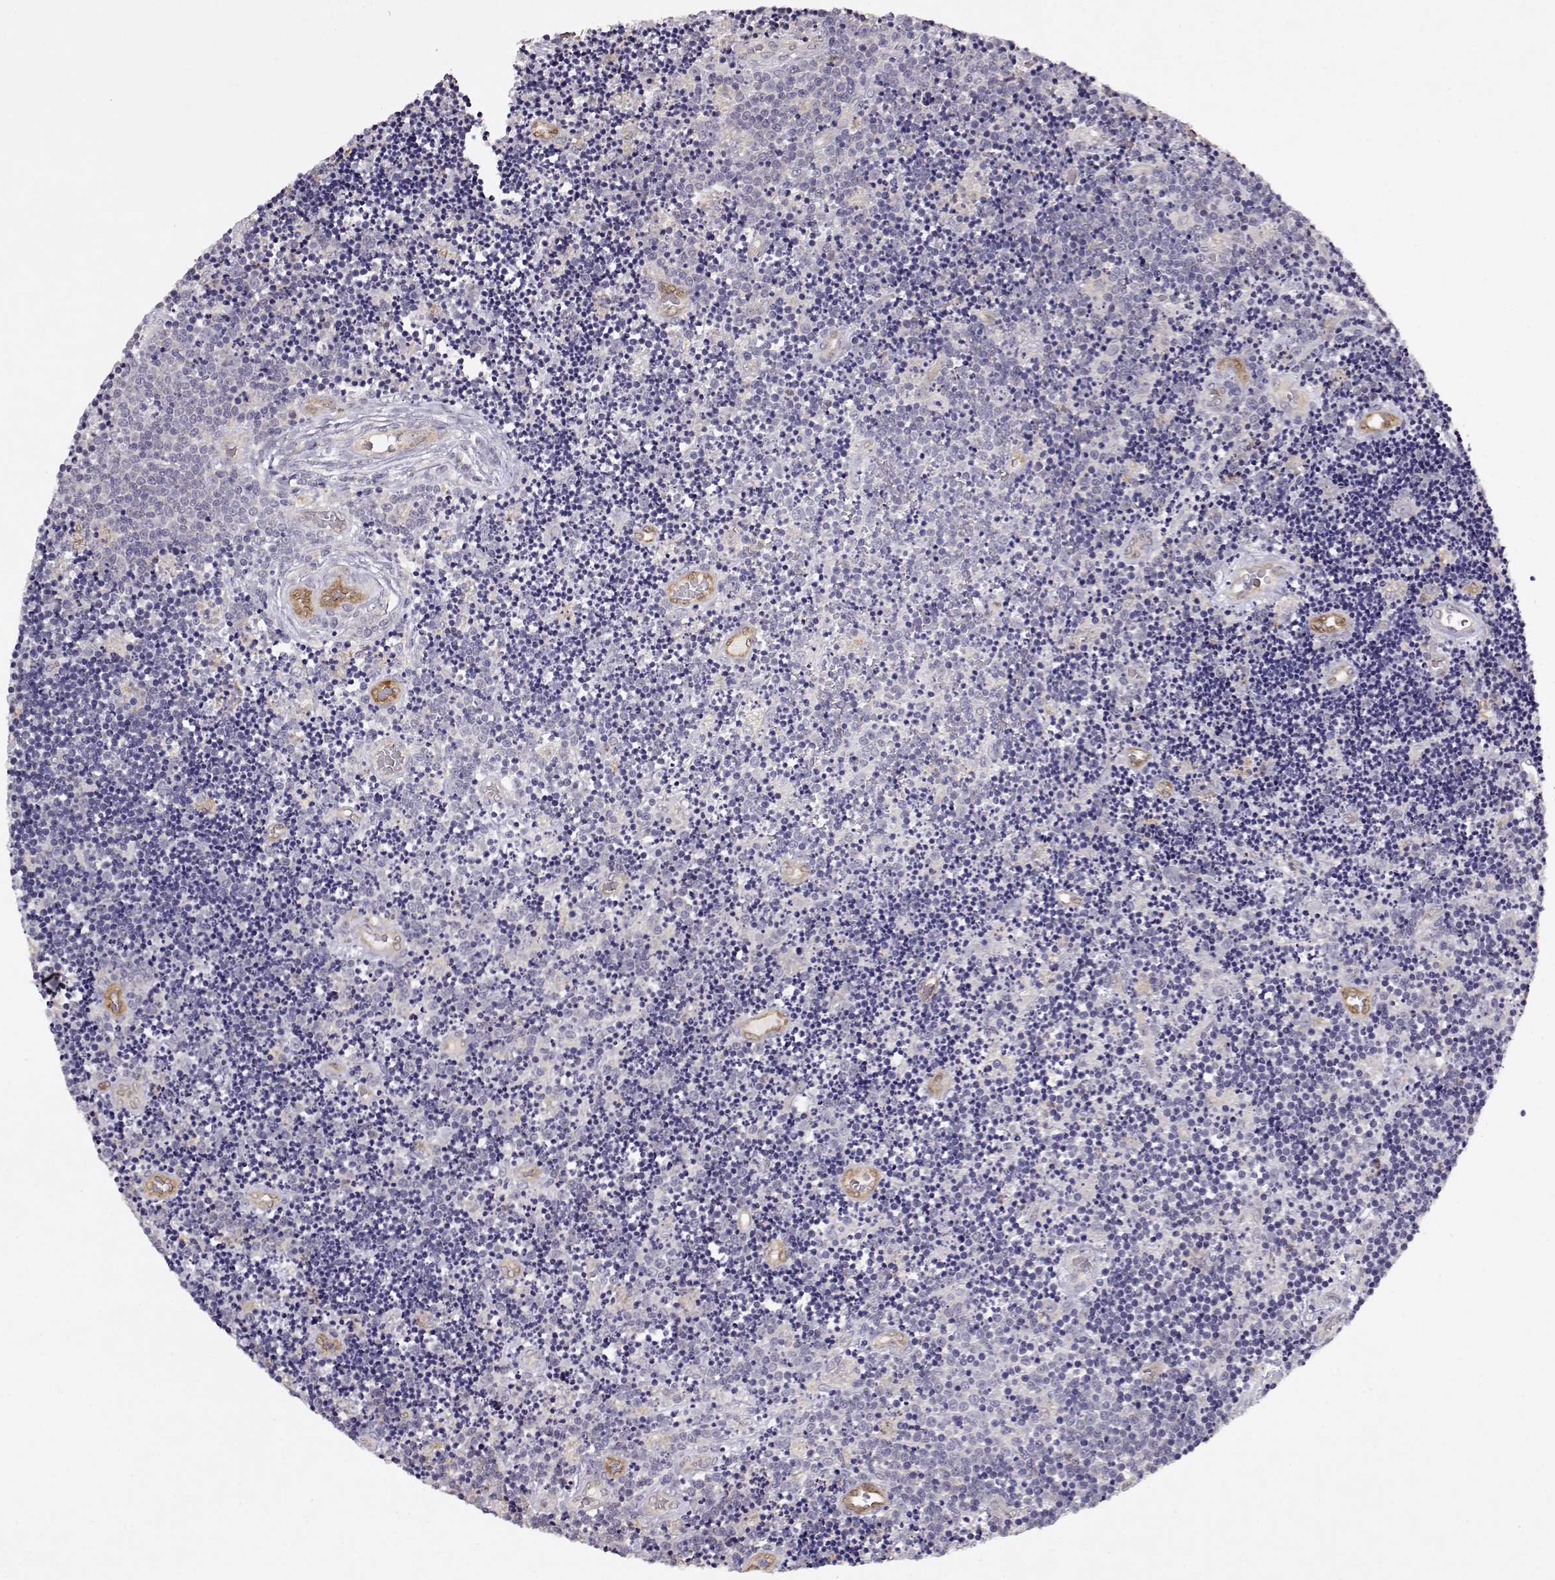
{"staining": {"intensity": "negative", "quantity": "none", "location": "none"}, "tissue": "lymphoma", "cell_type": "Tumor cells", "image_type": "cancer", "snomed": [{"axis": "morphology", "description": "Malignant lymphoma, non-Hodgkin's type, Low grade"}, {"axis": "topography", "description": "Brain"}], "caption": "Lymphoma stained for a protein using immunohistochemistry reveals no staining tumor cells.", "gene": "BMX", "patient": {"sex": "female", "age": 66}}